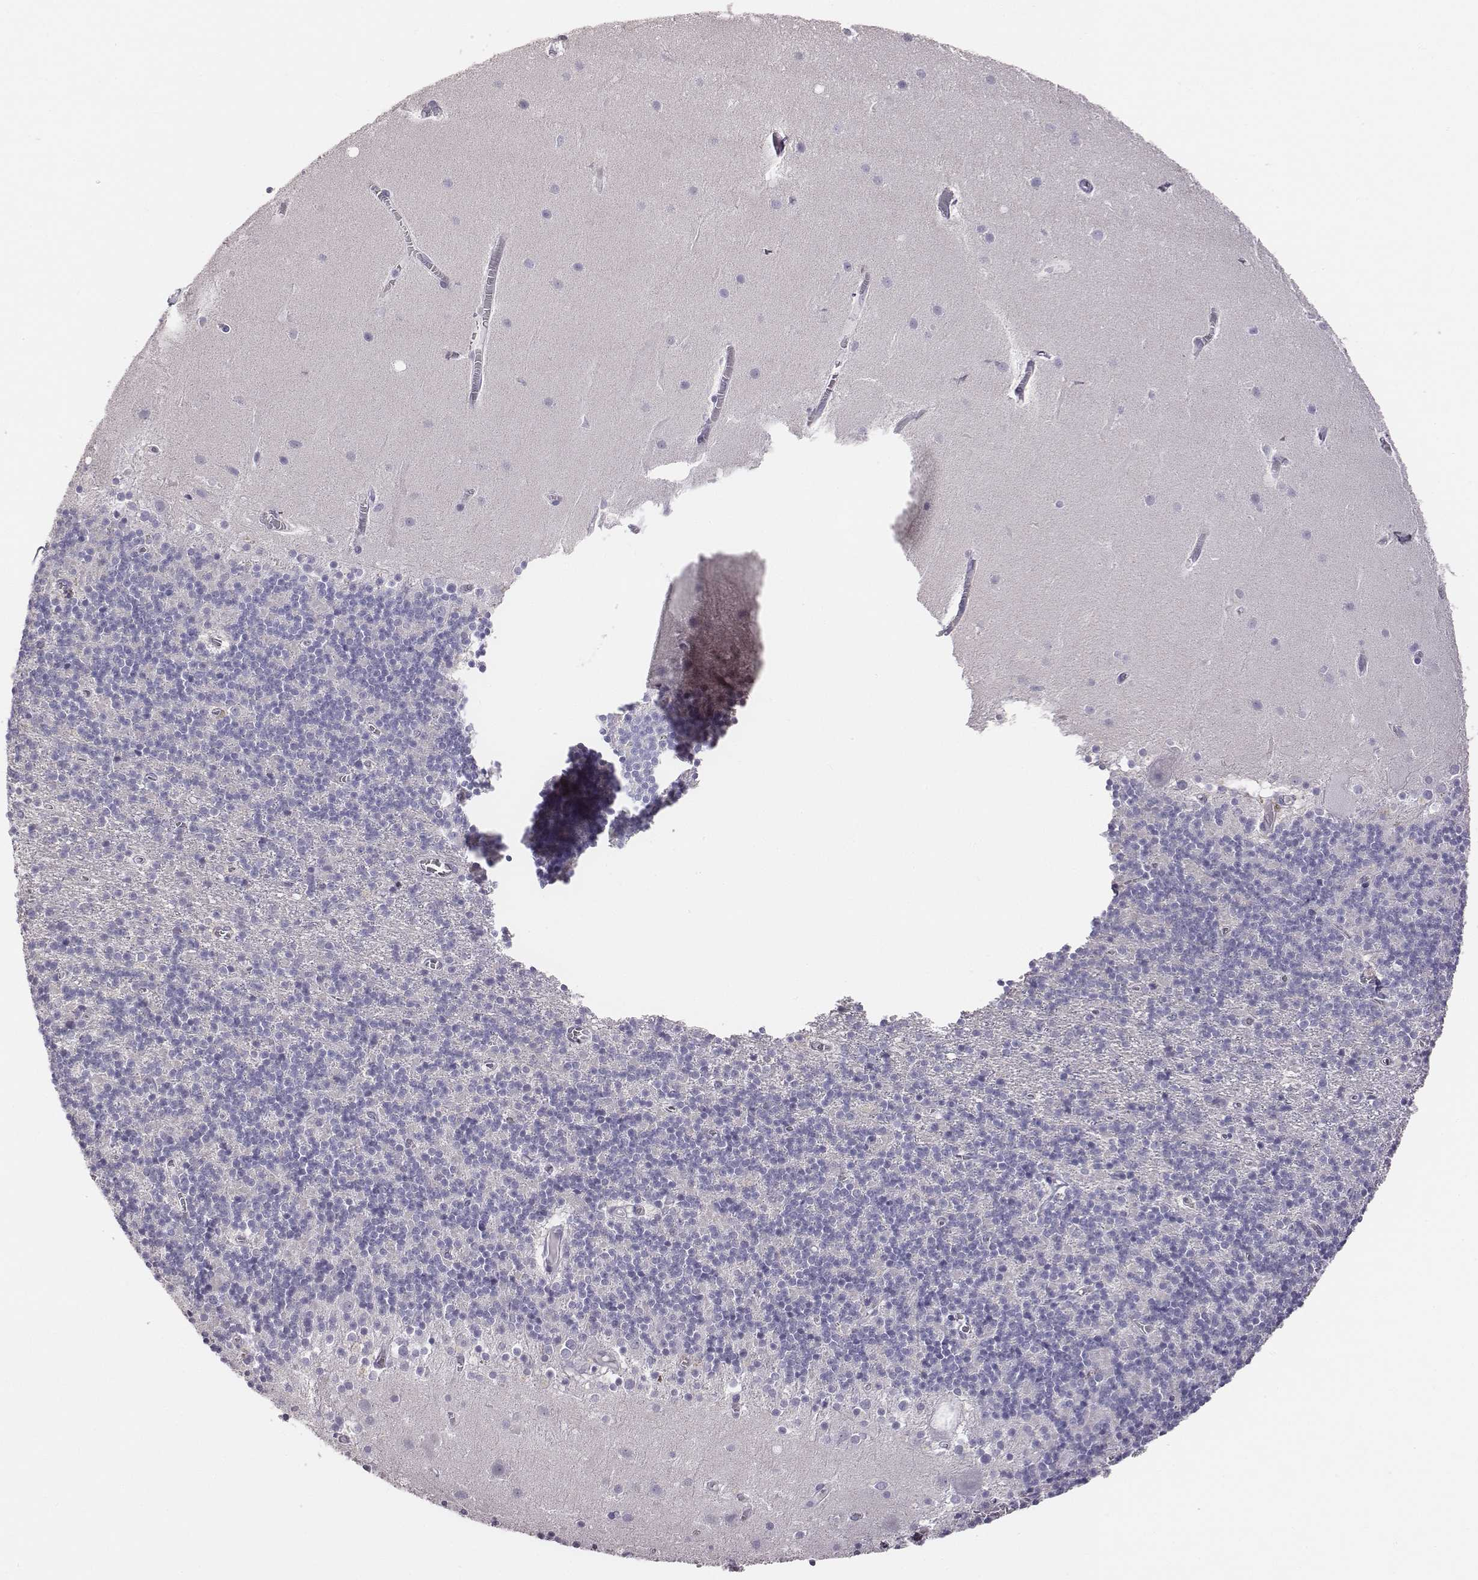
{"staining": {"intensity": "negative", "quantity": "none", "location": "none"}, "tissue": "cerebellum", "cell_type": "Cells in granular layer", "image_type": "normal", "snomed": [{"axis": "morphology", "description": "Normal tissue, NOS"}, {"axis": "topography", "description": "Cerebellum"}], "caption": "IHC histopathology image of benign cerebellum: human cerebellum stained with DAB reveals no significant protein expression in cells in granular layer. (IHC, brightfield microscopy, high magnification).", "gene": "ENSG00000290147", "patient": {"sex": "male", "age": 70}}